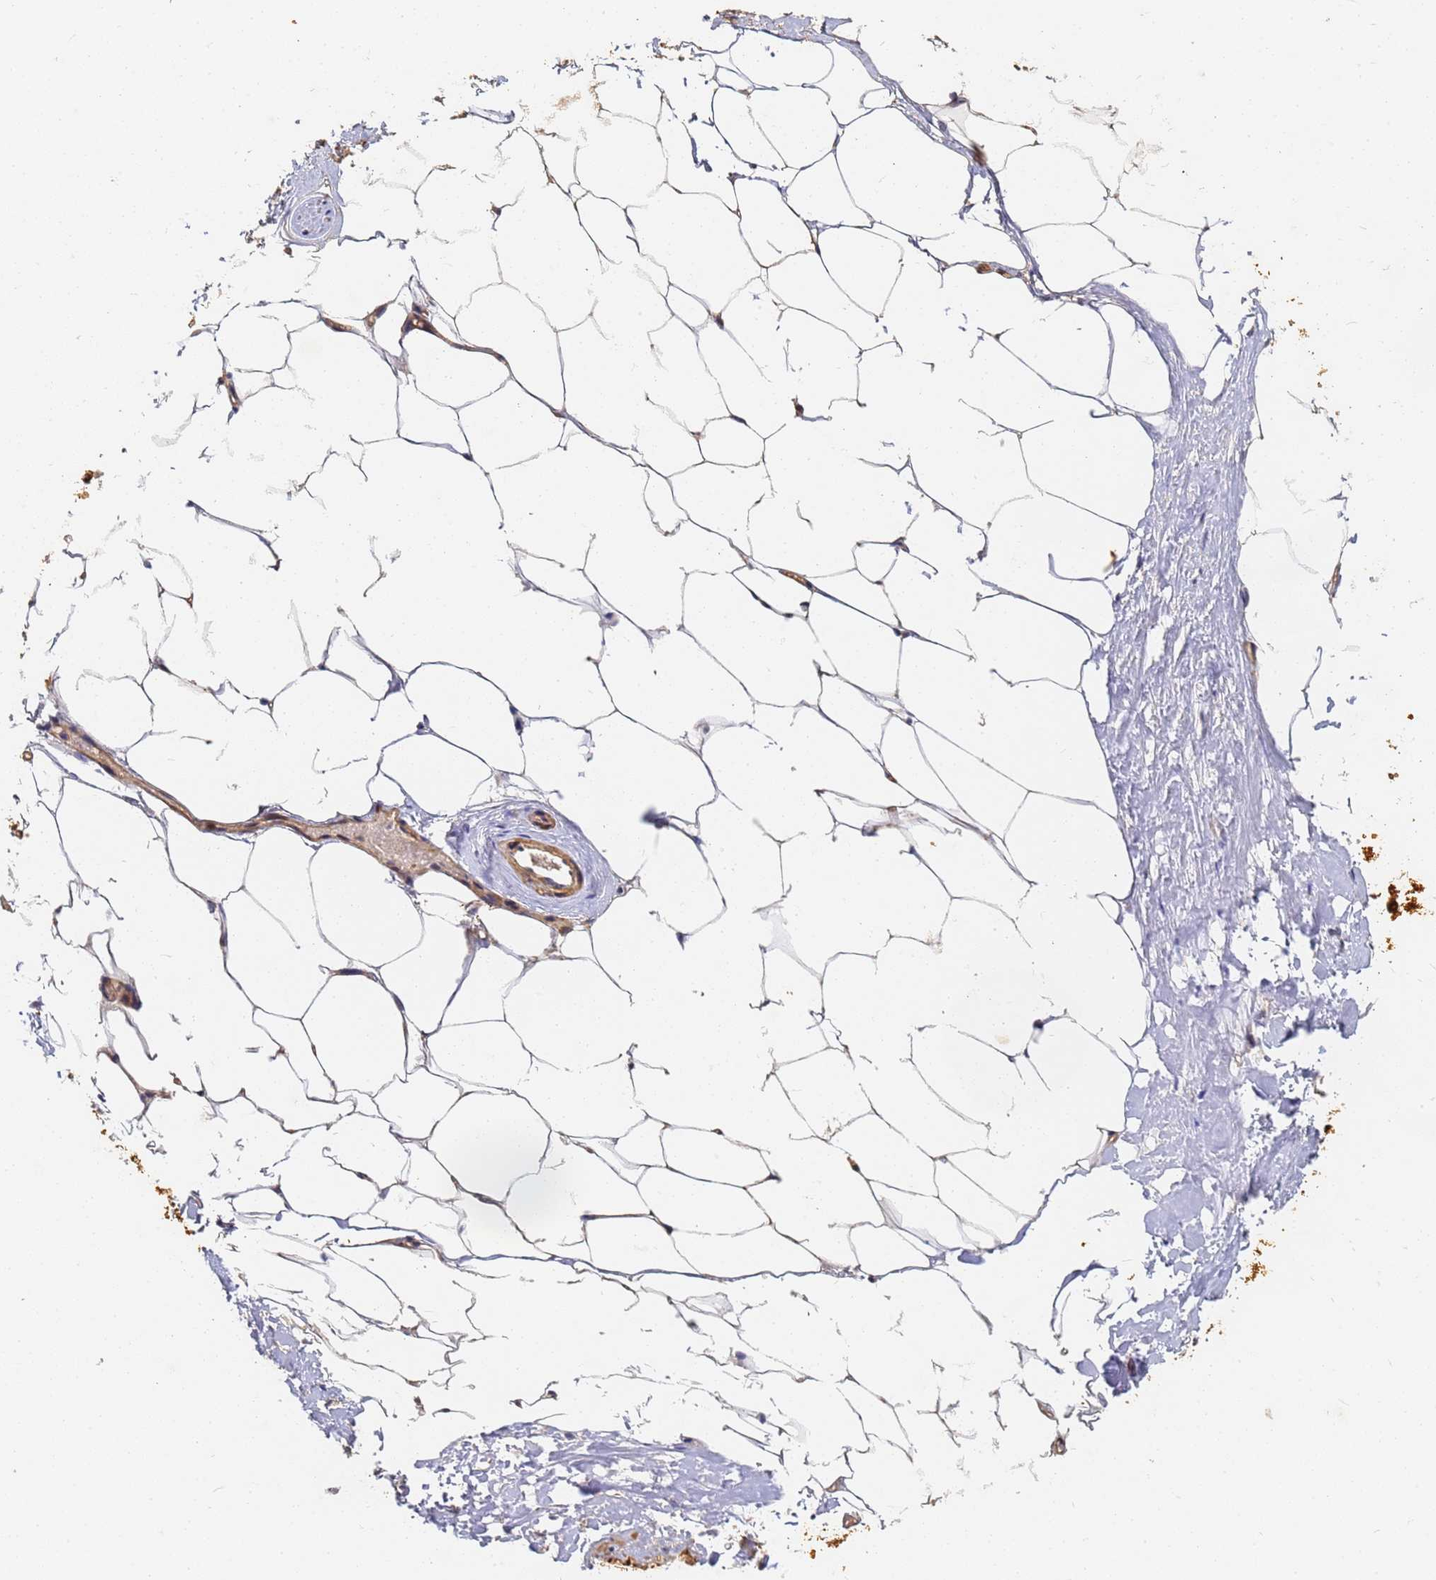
{"staining": {"intensity": "strong", "quantity": ">75%", "location": "cytoplasmic/membranous,nuclear"}, "tissue": "adipose tissue", "cell_type": "Adipocytes", "image_type": "normal", "snomed": [{"axis": "morphology", "description": "Normal tissue, NOS"}, {"axis": "morphology", "description": "Adenocarcinoma, Low grade"}, {"axis": "topography", "description": "Prostate"}, {"axis": "topography", "description": "Peripheral nerve tissue"}], "caption": "The immunohistochemical stain highlights strong cytoplasmic/membranous,nuclear staining in adipocytes of normal adipose tissue.", "gene": "JAK2", "patient": {"sex": "male", "age": 63}}